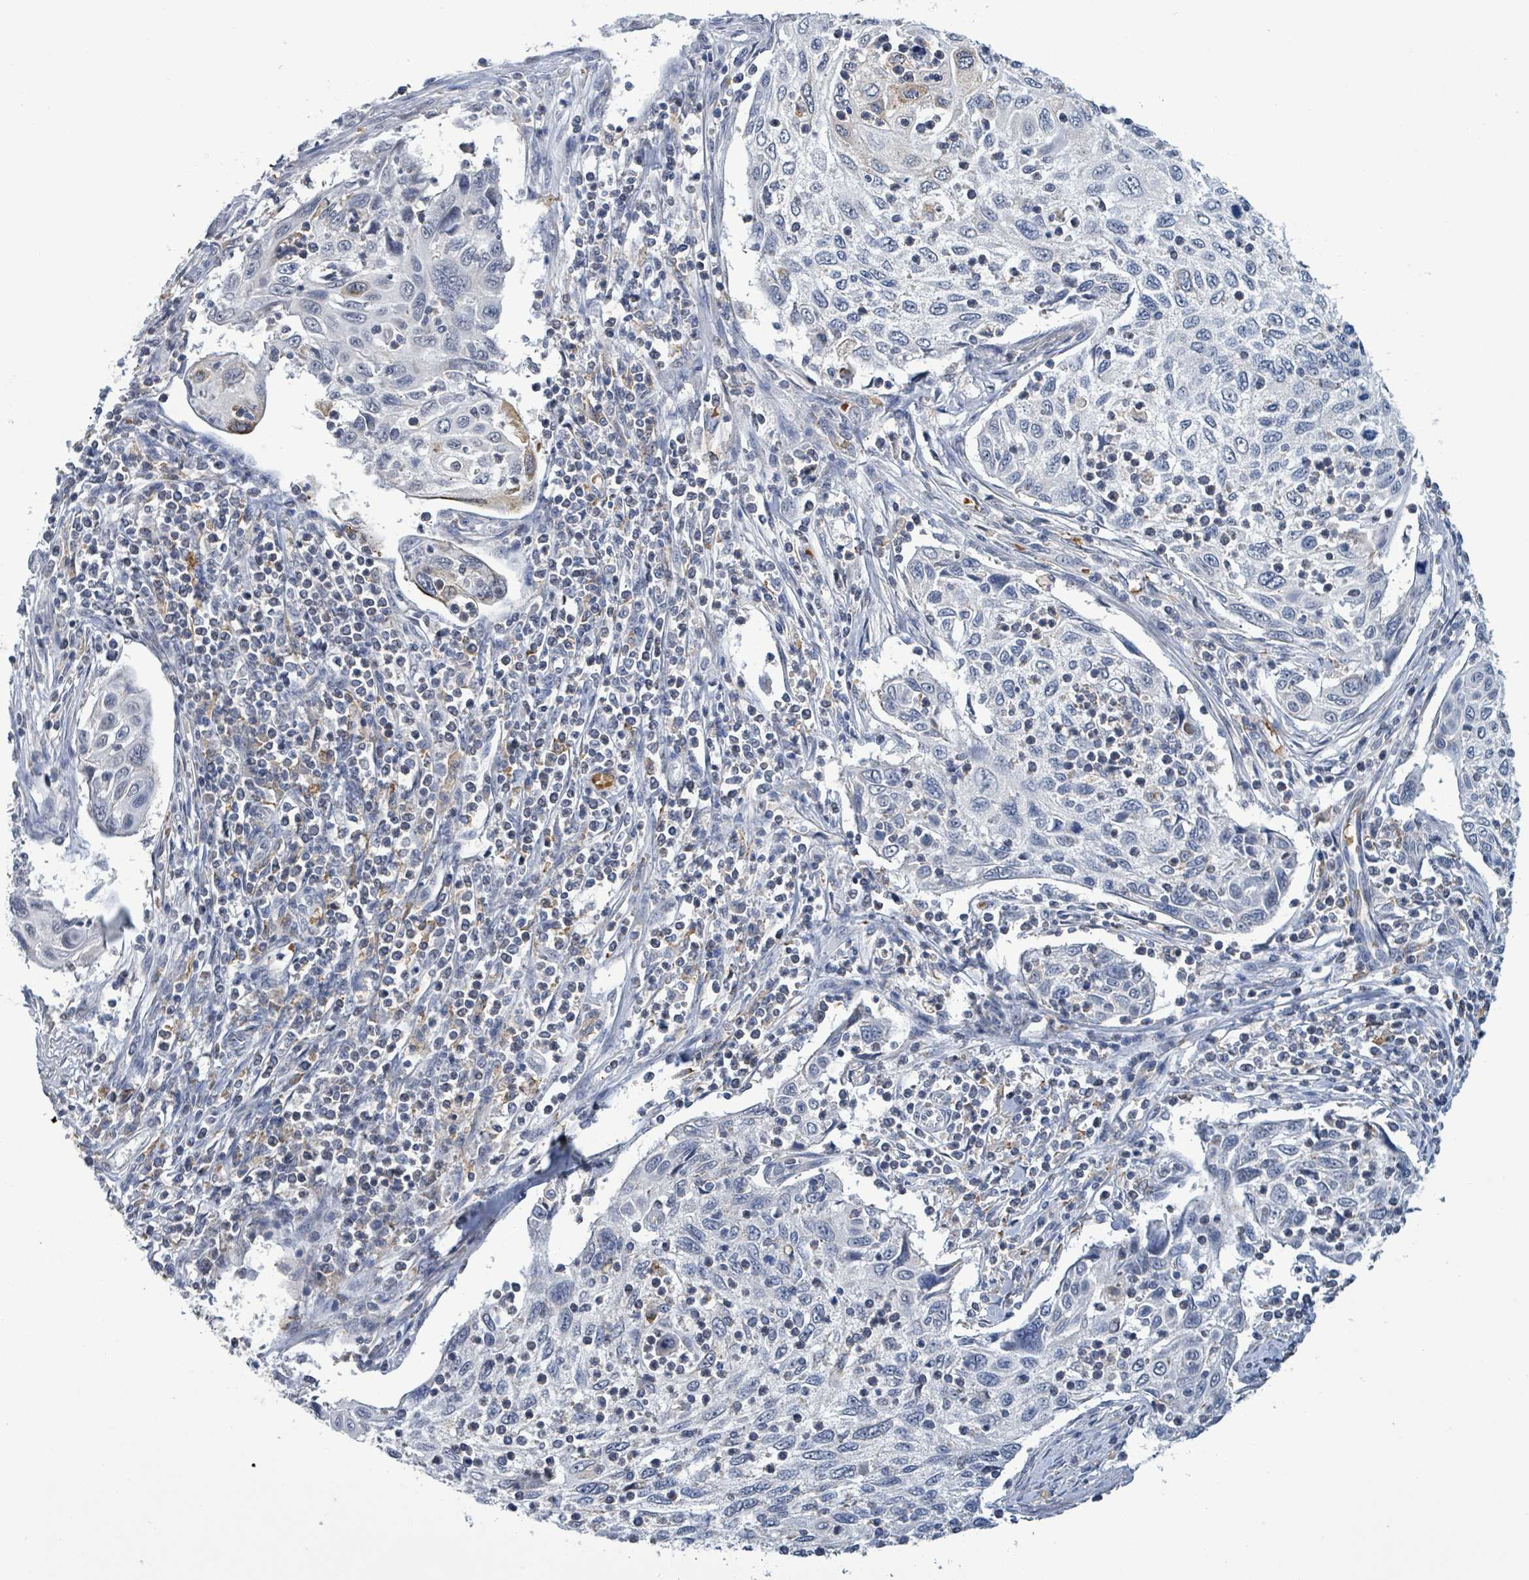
{"staining": {"intensity": "weak", "quantity": "<25%", "location": "cytoplasmic/membranous"}, "tissue": "cervical cancer", "cell_type": "Tumor cells", "image_type": "cancer", "snomed": [{"axis": "morphology", "description": "Squamous cell carcinoma, NOS"}, {"axis": "topography", "description": "Cervix"}], "caption": "Tumor cells are negative for protein expression in human squamous cell carcinoma (cervical).", "gene": "SEBOX", "patient": {"sex": "female", "age": 70}}